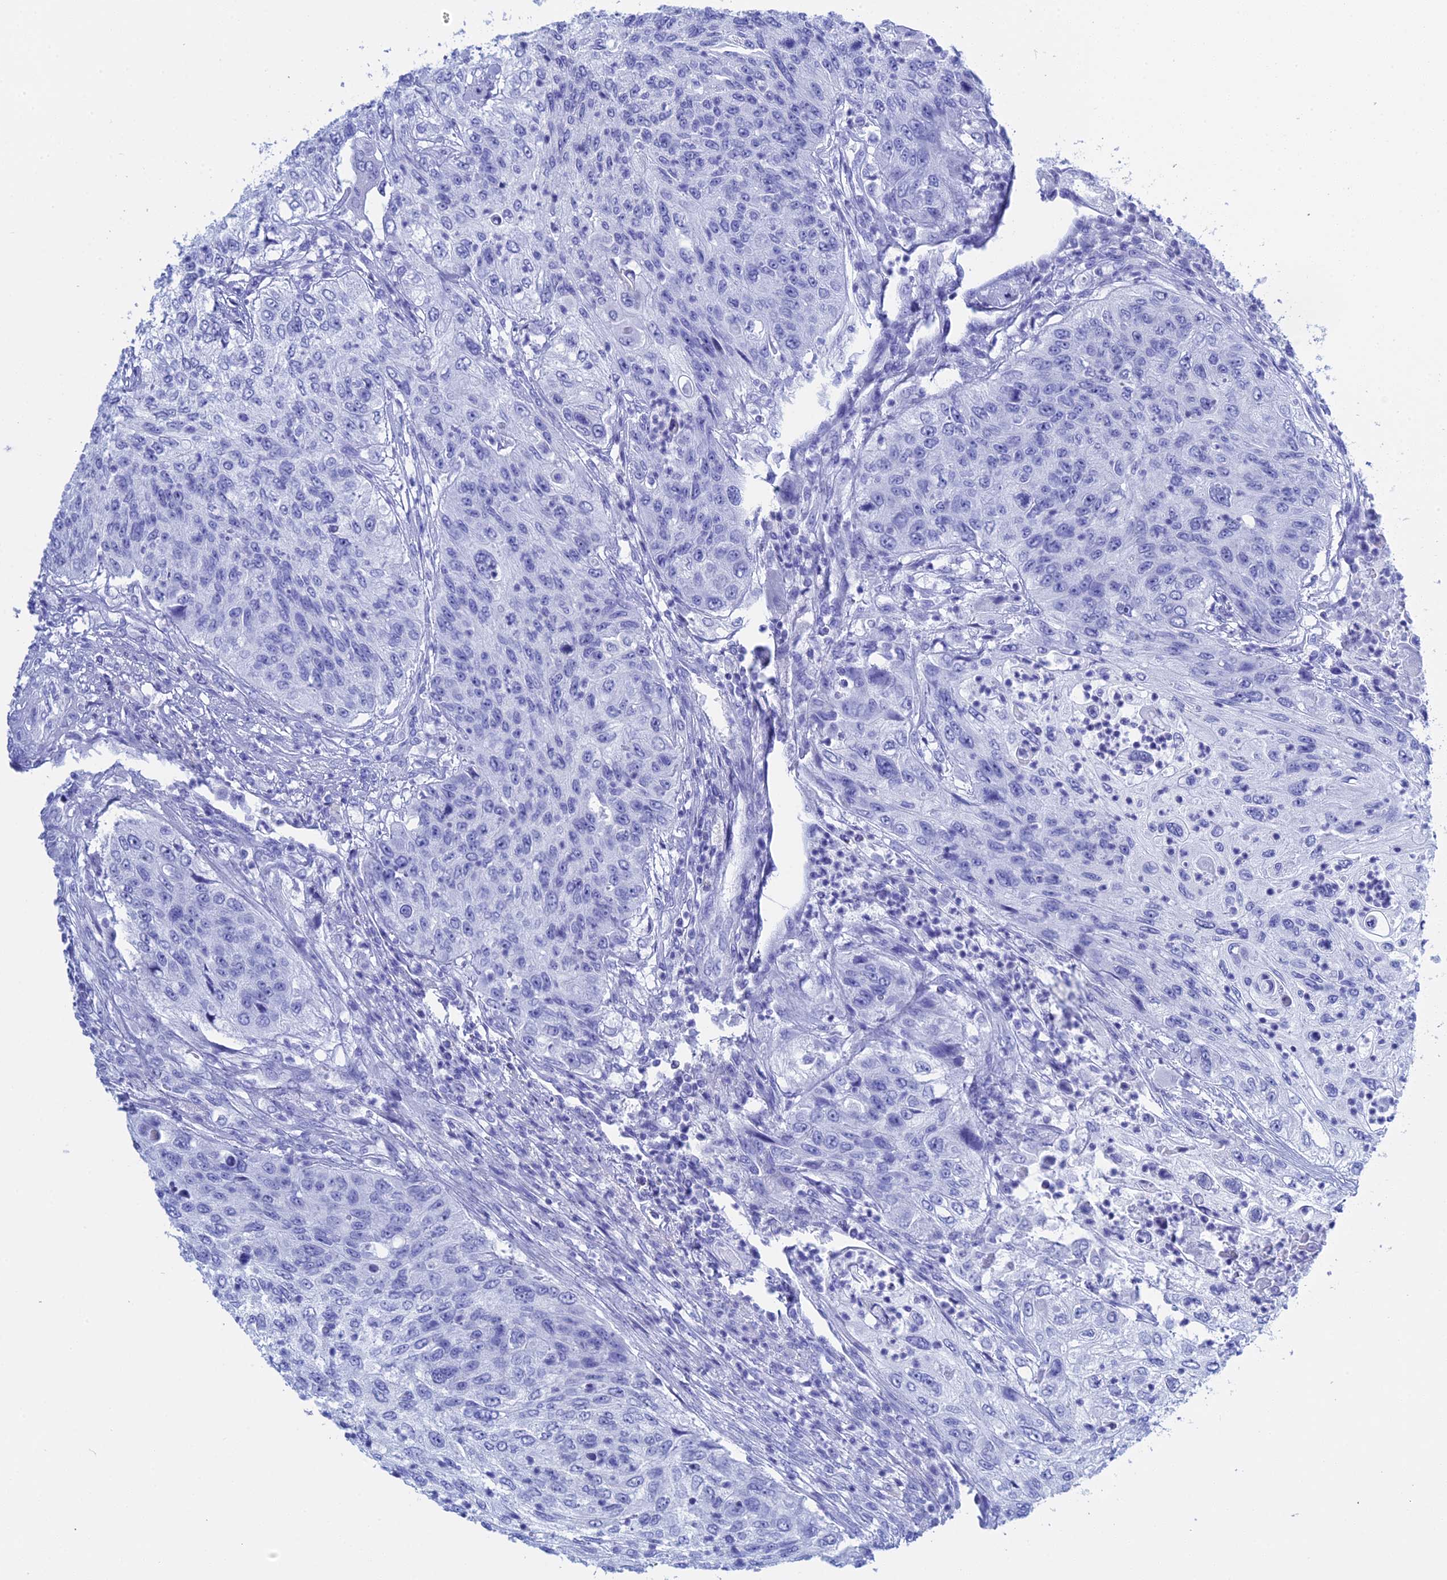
{"staining": {"intensity": "negative", "quantity": "none", "location": "none"}, "tissue": "urothelial cancer", "cell_type": "Tumor cells", "image_type": "cancer", "snomed": [{"axis": "morphology", "description": "Urothelial carcinoma, High grade"}, {"axis": "topography", "description": "Urinary bladder"}], "caption": "Immunohistochemistry (IHC) photomicrograph of neoplastic tissue: urothelial carcinoma (high-grade) stained with DAB shows no significant protein staining in tumor cells.", "gene": "TEX101", "patient": {"sex": "female", "age": 60}}